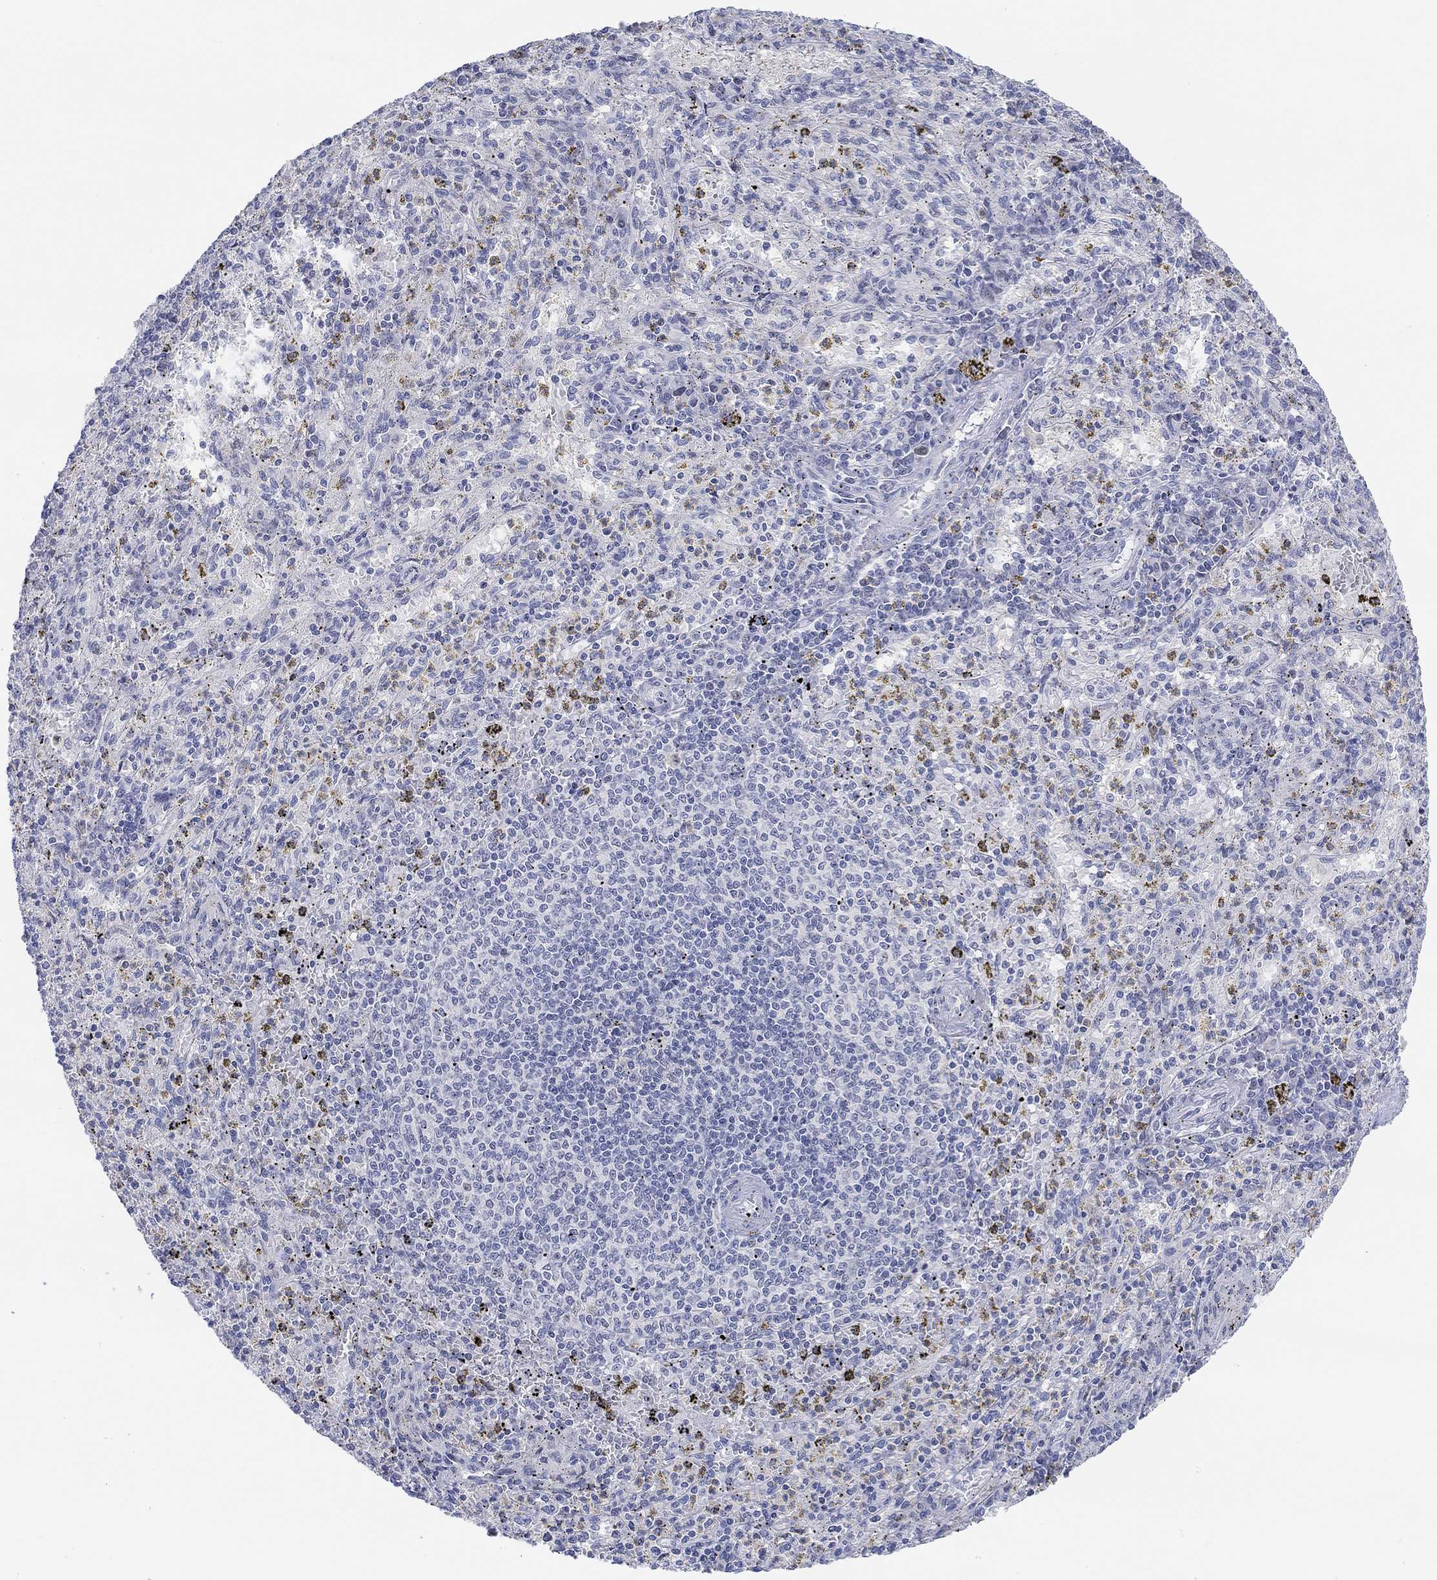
{"staining": {"intensity": "negative", "quantity": "none", "location": "none"}, "tissue": "spleen", "cell_type": "Cells in red pulp", "image_type": "normal", "snomed": [{"axis": "morphology", "description": "Normal tissue, NOS"}, {"axis": "topography", "description": "Spleen"}], "caption": "Immunohistochemistry (IHC) image of normal human spleen stained for a protein (brown), which displays no expression in cells in red pulp.", "gene": "SNTG2", "patient": {"sex": "male", "age": 60}}